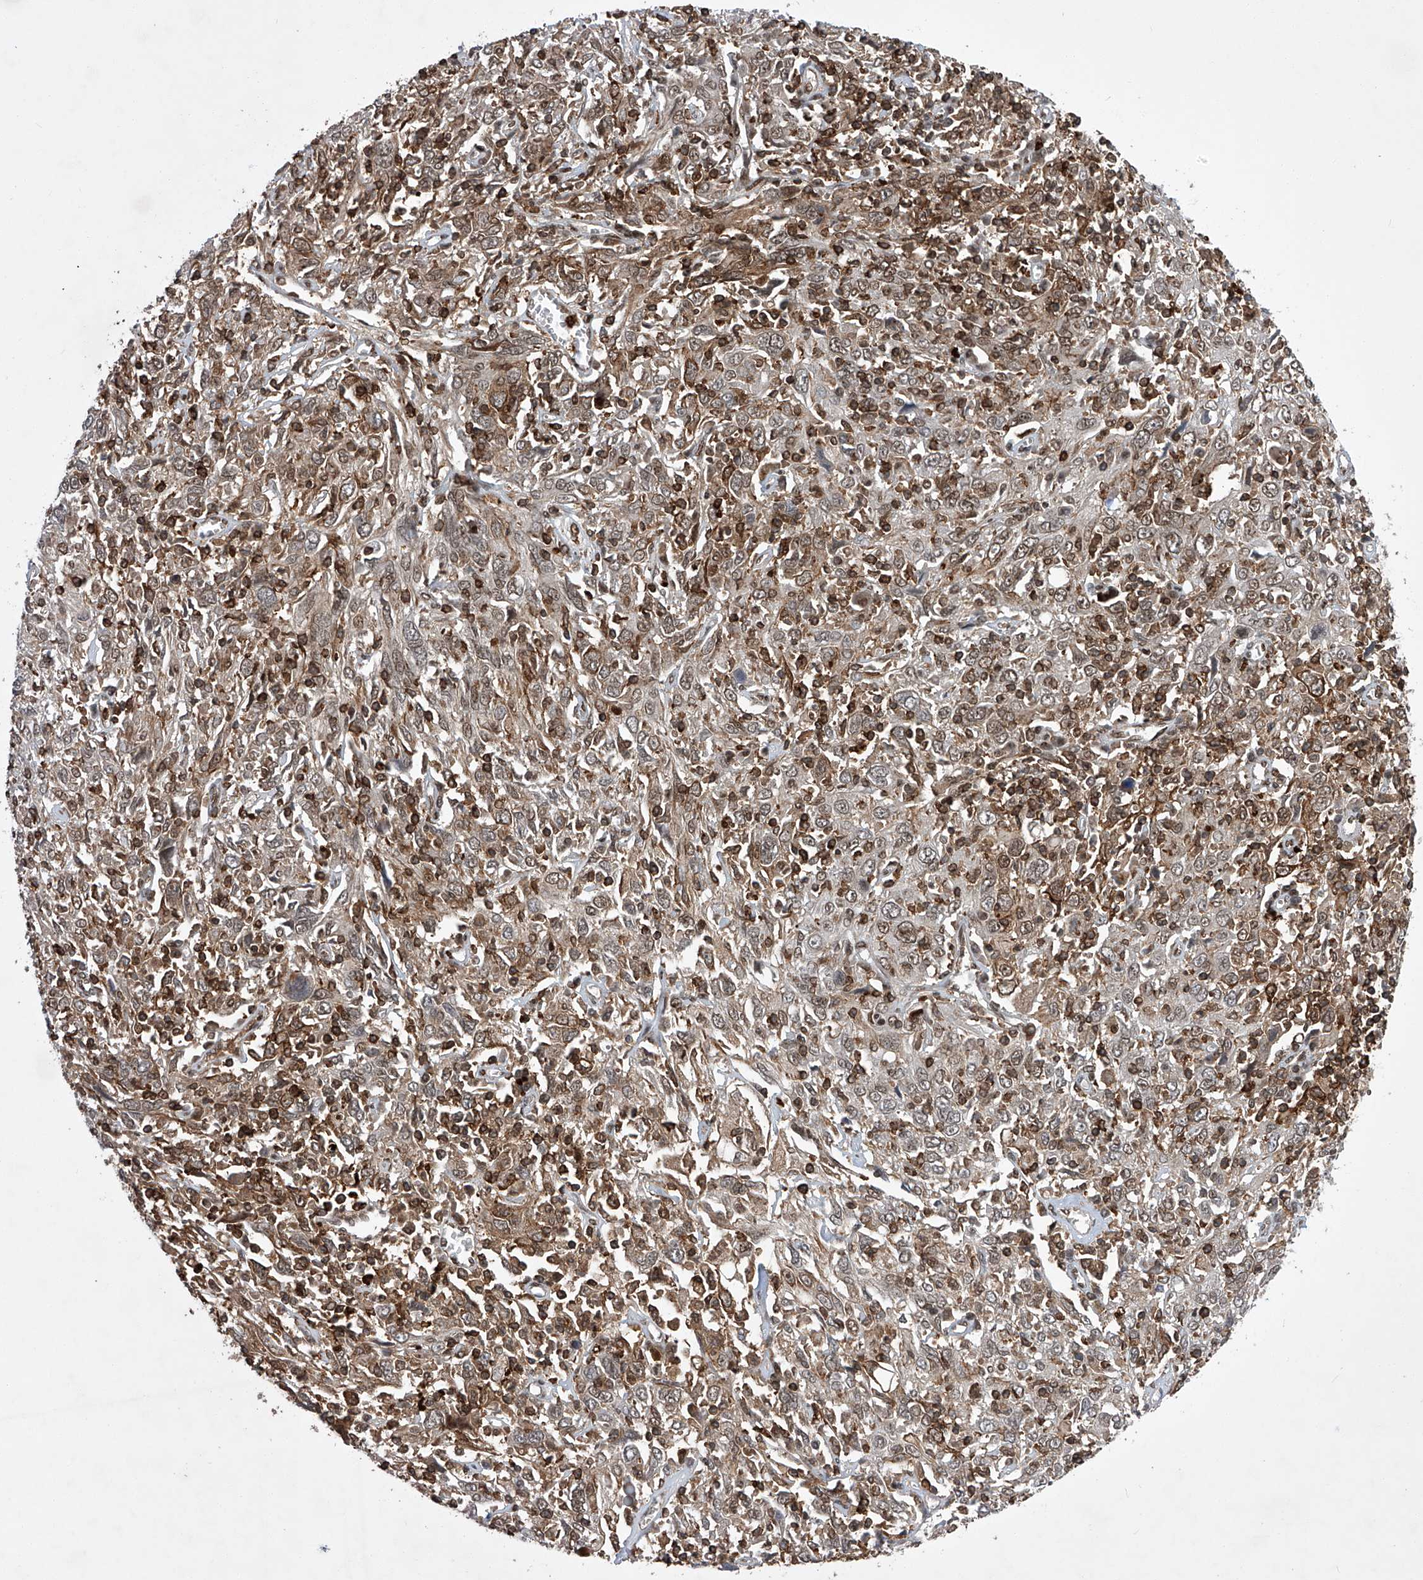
{"staining": {"intensity": "weak", "quantity": "25%-75%", "location": "nuclear"}, "tissue": "cervical cancer", "cell_type": "Tumor cells", "image_type": "cancer", "snomed": [{"axis": "morphology", "description": "Squamous cell carcinoma, NOS"}, {"axis": "topography", "description": "Cervix"}], "caption": "Protein staining displays weak nuclear positivity in about 25%-75% of tumor cells in cervical cancer (squamous cell carcinoma). Nuclei are stained in blue.", "gene": "ZNF280D", "patient": {"sex": "female", "age": 46}}